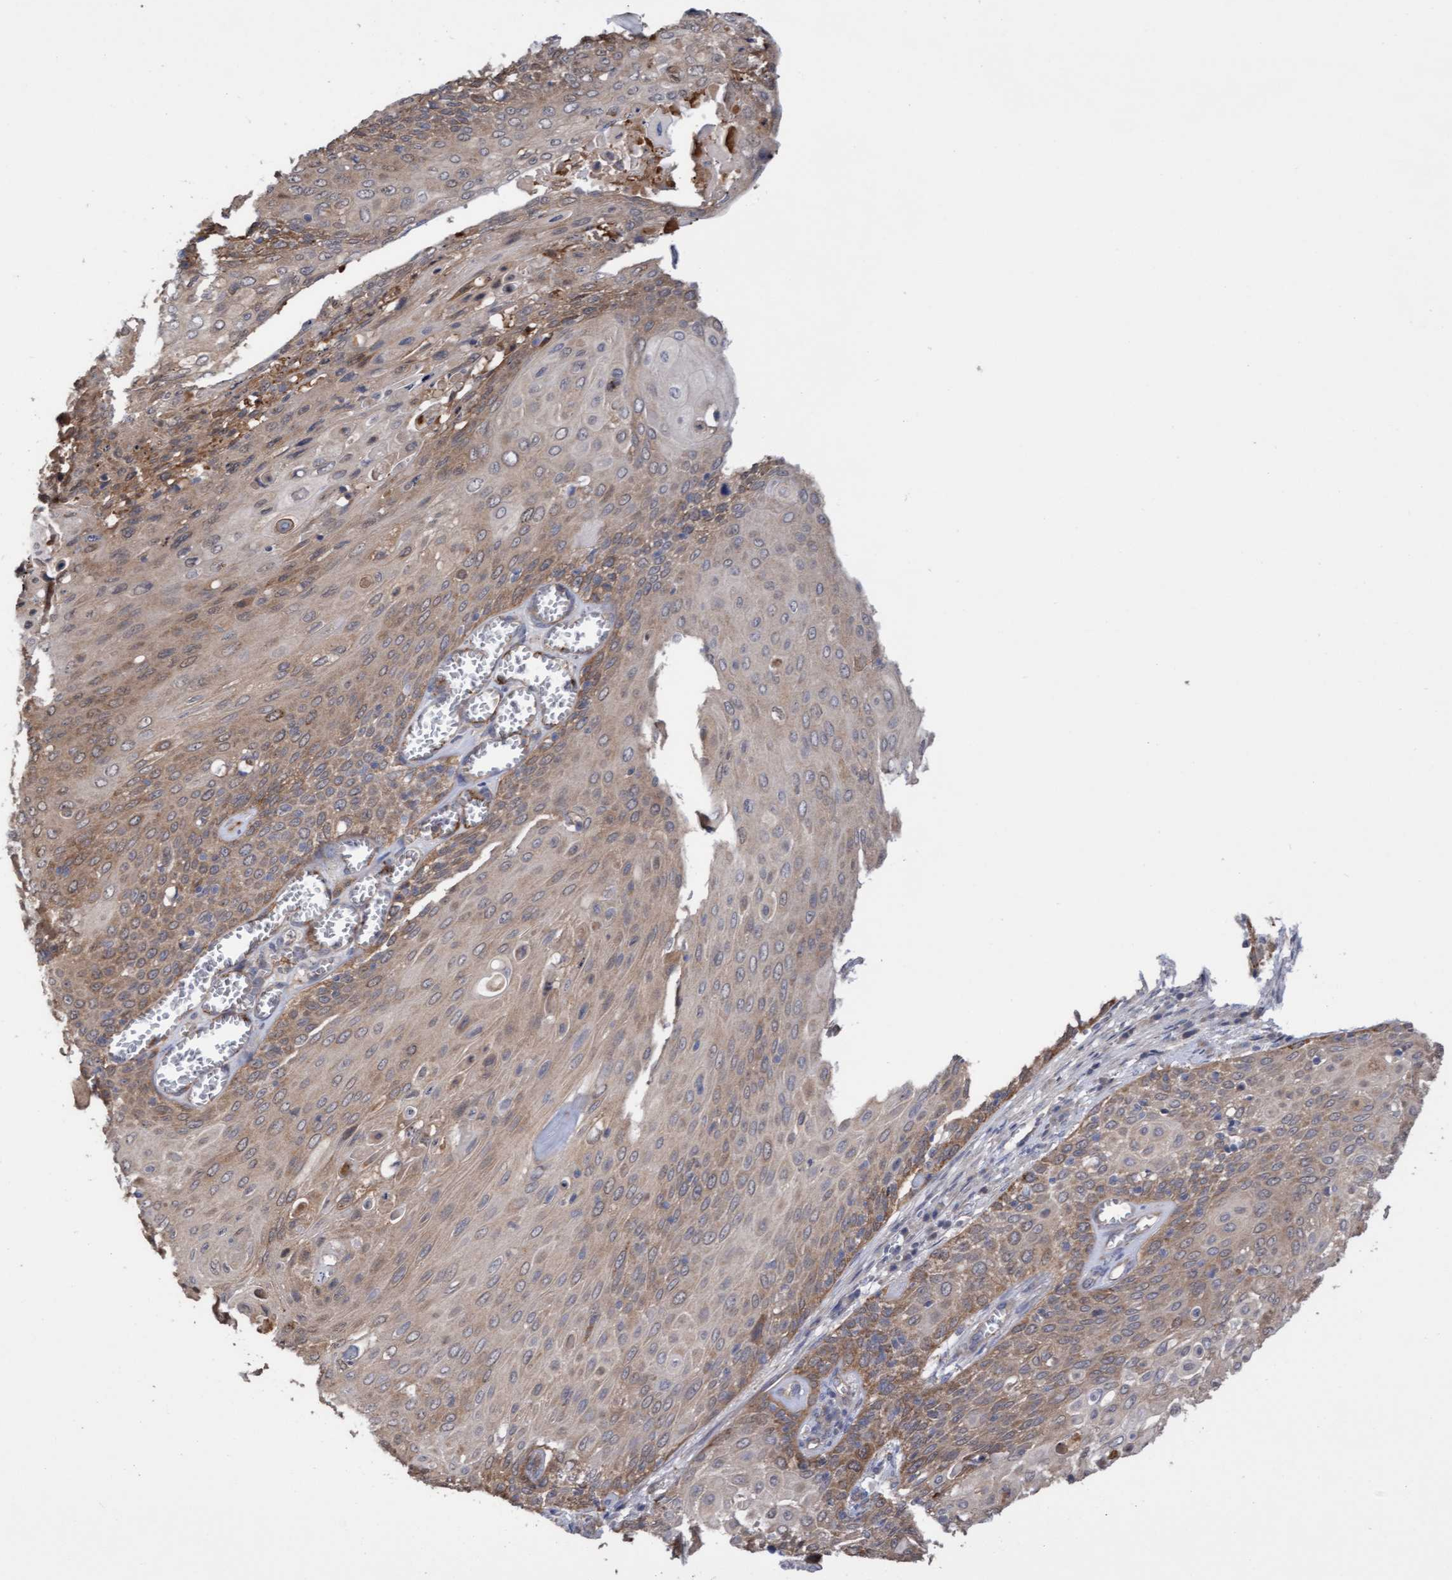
{"staining": {"intensity": "moderate", "quantity": ">75%", "location": "cytoplasmic/membranous"}, "tissue": "cervical cancer", "cell_type": "Tumor cells", "image_type": "cancer", "snomed": [{"axis": "morphology", "description": "Squamous cell carcinoma, NOS"}, {"axis": "topography", "description": "Cervix"}], "caption": "Tumor cells display medium levels of moderate cytoplasmic/membranous expression in approximately >75% of cells in cervical cancer (squamous cell carcinoma).", "gene": "ITFG1", "patient": {"sex": "female", "age": 39}}